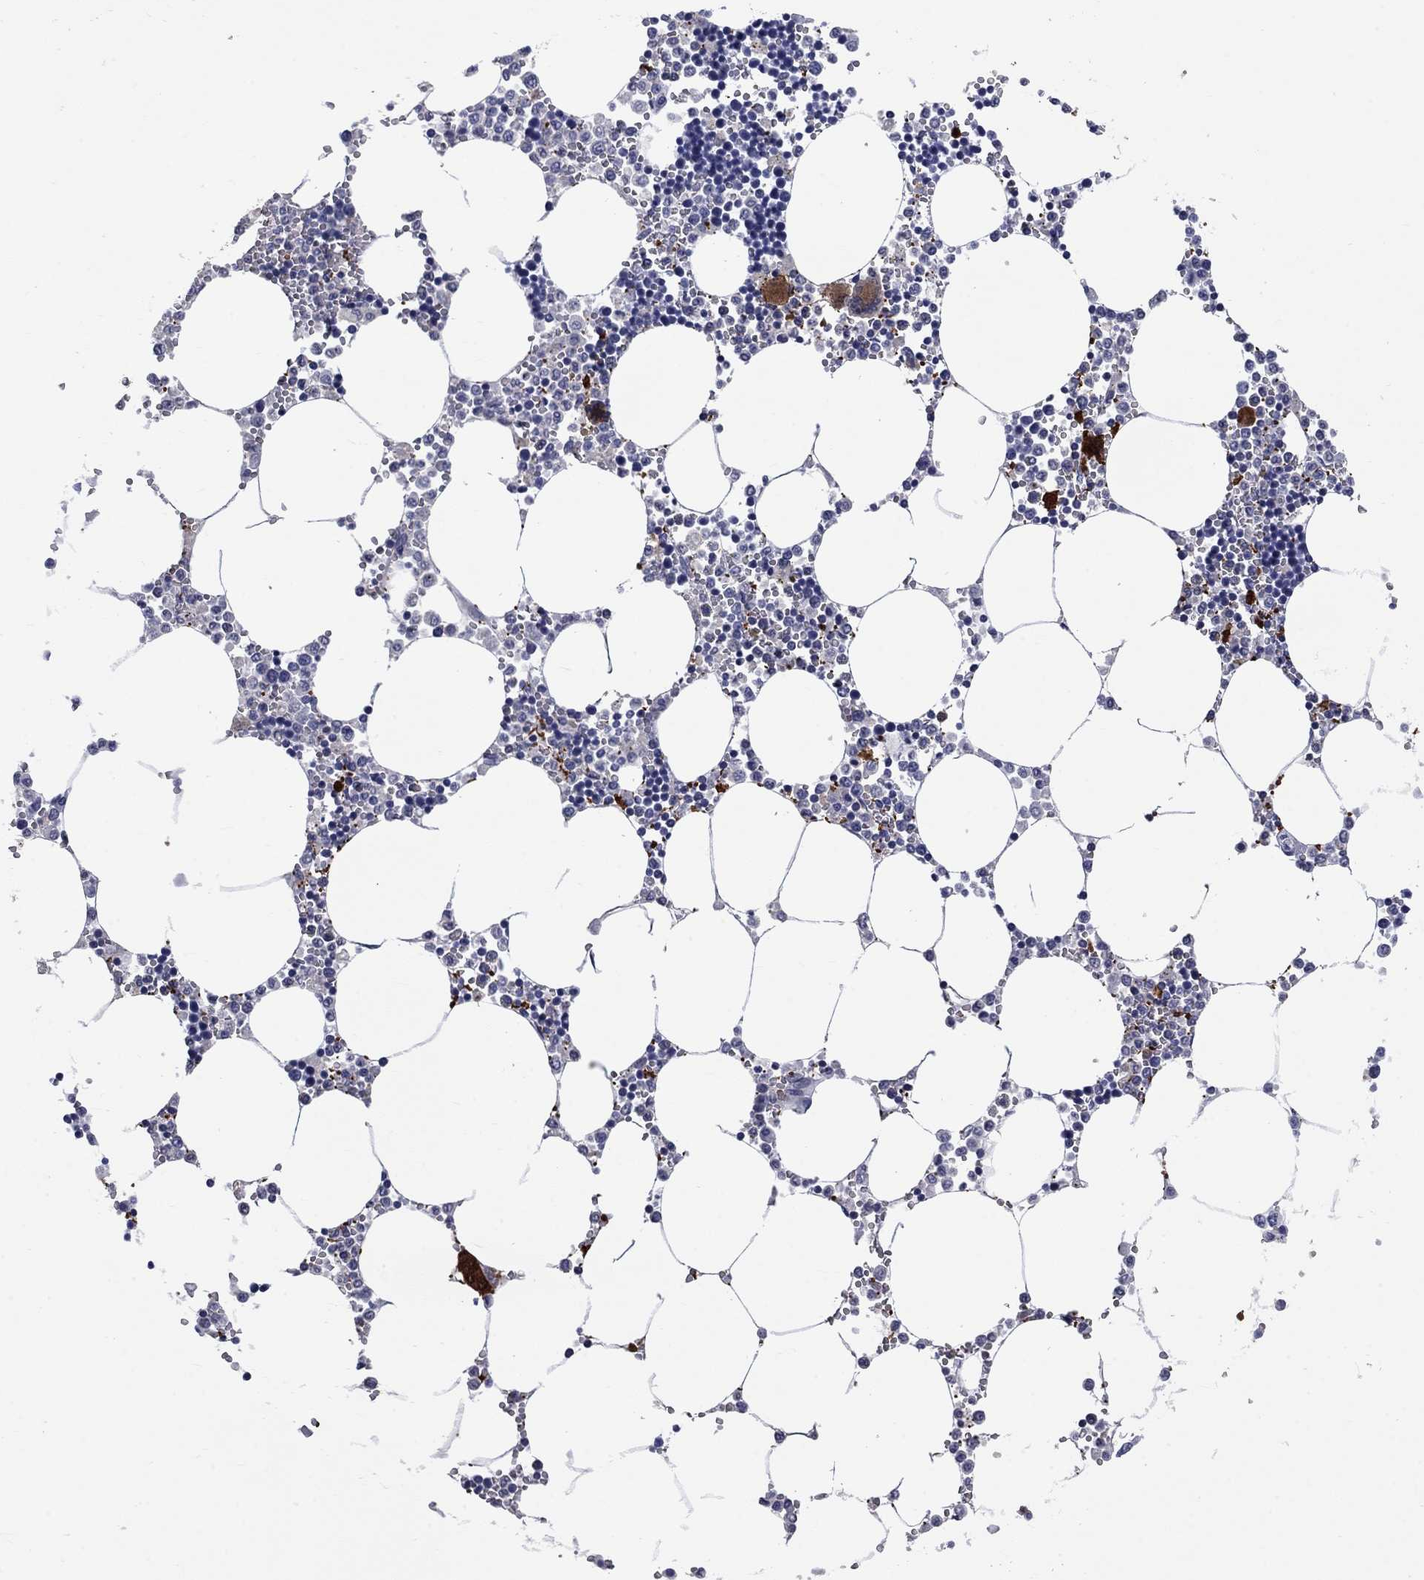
{"staining": {"intensity": "strong", "quantity": "<25%", "location": "cytoplasmic/membranous"}, "tissue": "bone marrow", "cell_type": "Hematopoietic cells", "image_type": "normal", "snomed": [{"axis": "morphology", "description": "Normal tissue, NOS"}, {"axis": "topography", "description": "Bone marrow"}], "caption": "IHC micrograph of benign human bone marrow stained for a protein (brown), which reveals medium levels of strong cytoplasmic/membranous positivity in about <25% of hematopoietic cells.", "gene": "PLEK", "patient": {"sex": "male", "age": 54}}